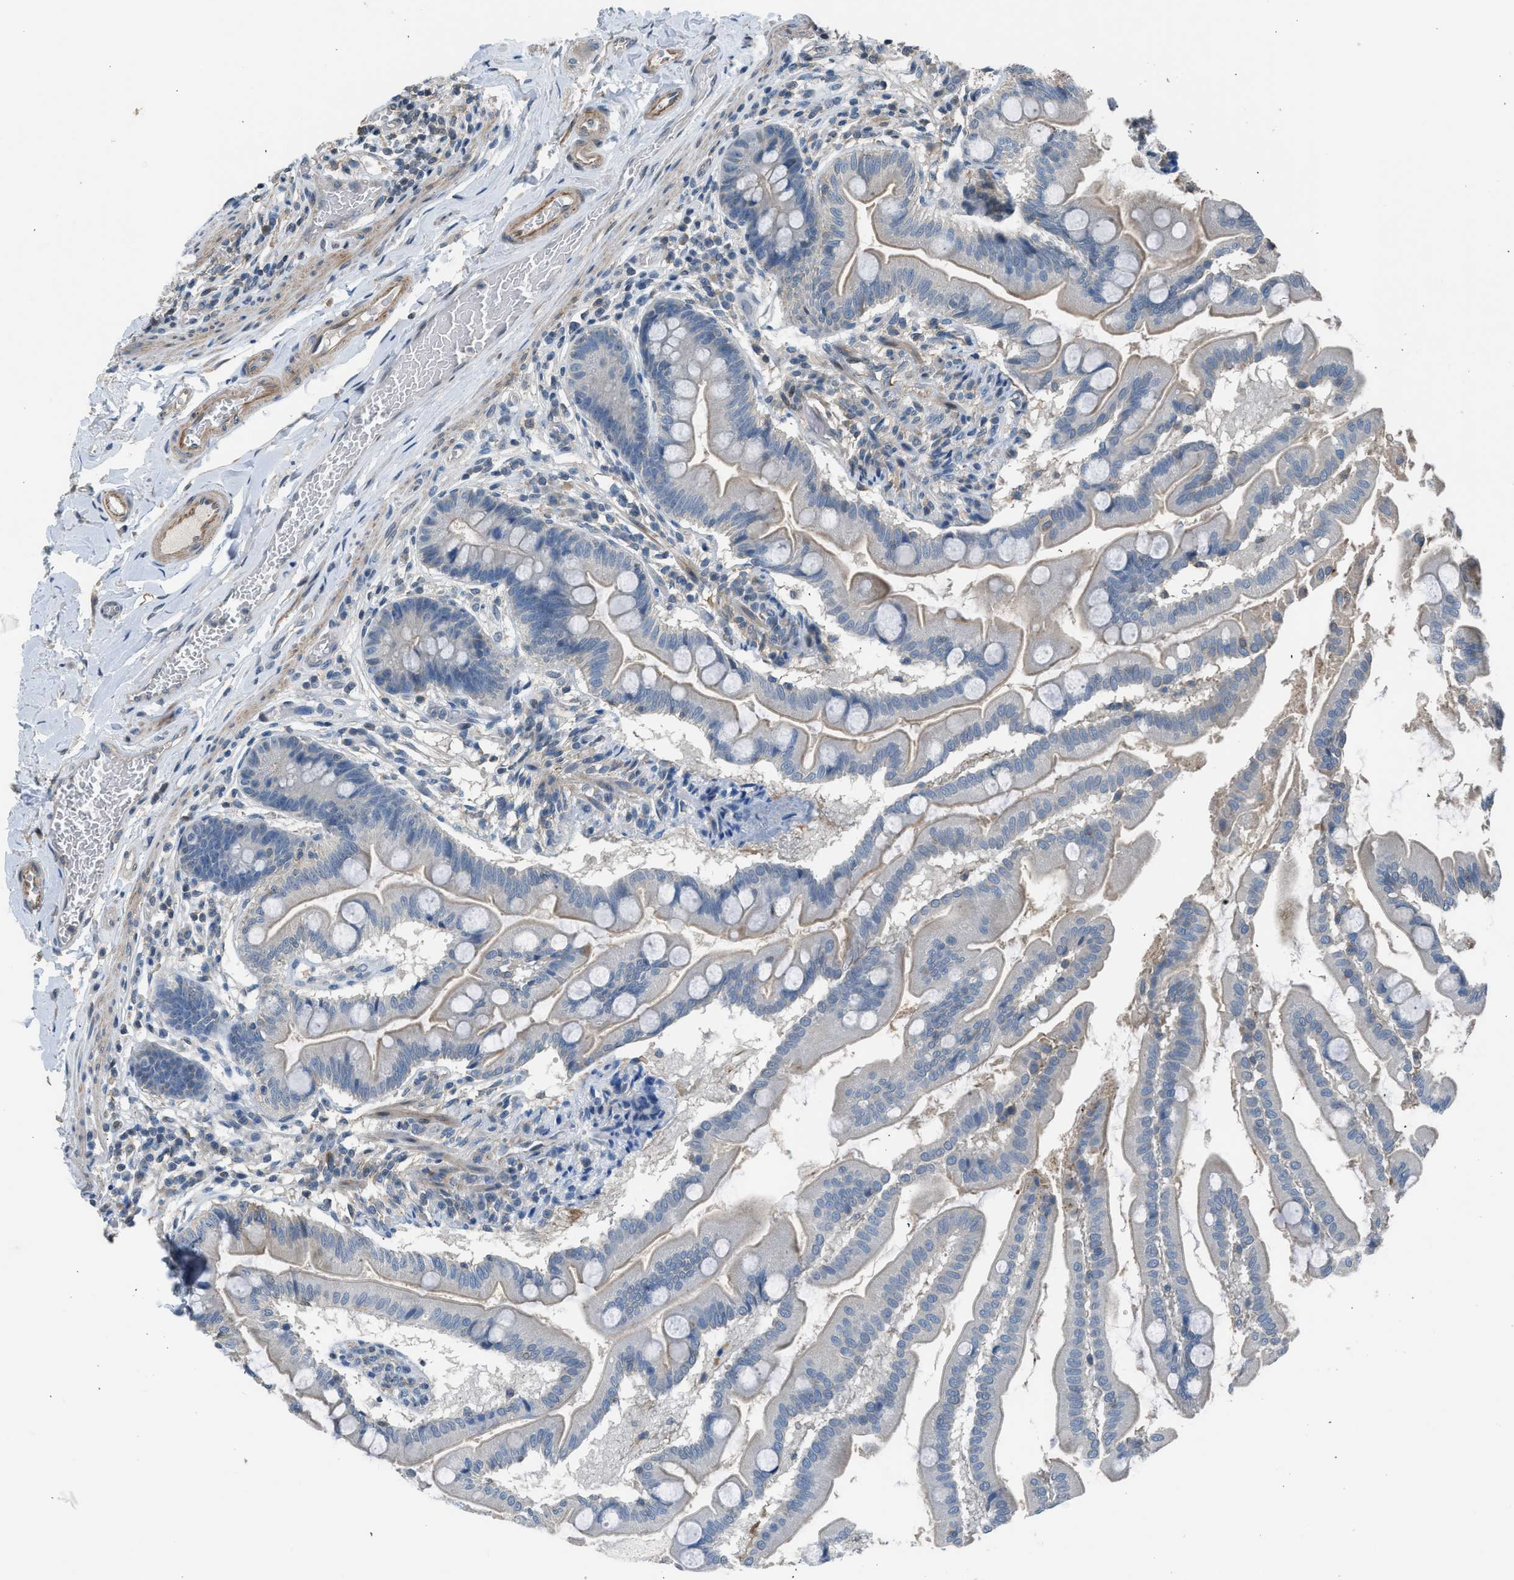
{"staining": {"intensity": "moderate", "quantity": "25%-75%", "location": "cytoplasmic/membranous"}, "tissue": "small intestine", "cell_type": "Glandular cells", "image_type": "normal", "snomed": [{"axis": "morphology", "description": "Normal tissue, NOS"}, {"axis": "topography", "description": "Small intestine"}], "caption": "Unremarkable small intestine demonstrates moderate cytoplasmic/membranous positivity in about 25%-75% of glandular cells, visualized by immunohistochemistry.", "gene": "LMLN", "patient": {"sex": "female", "age": 56}}